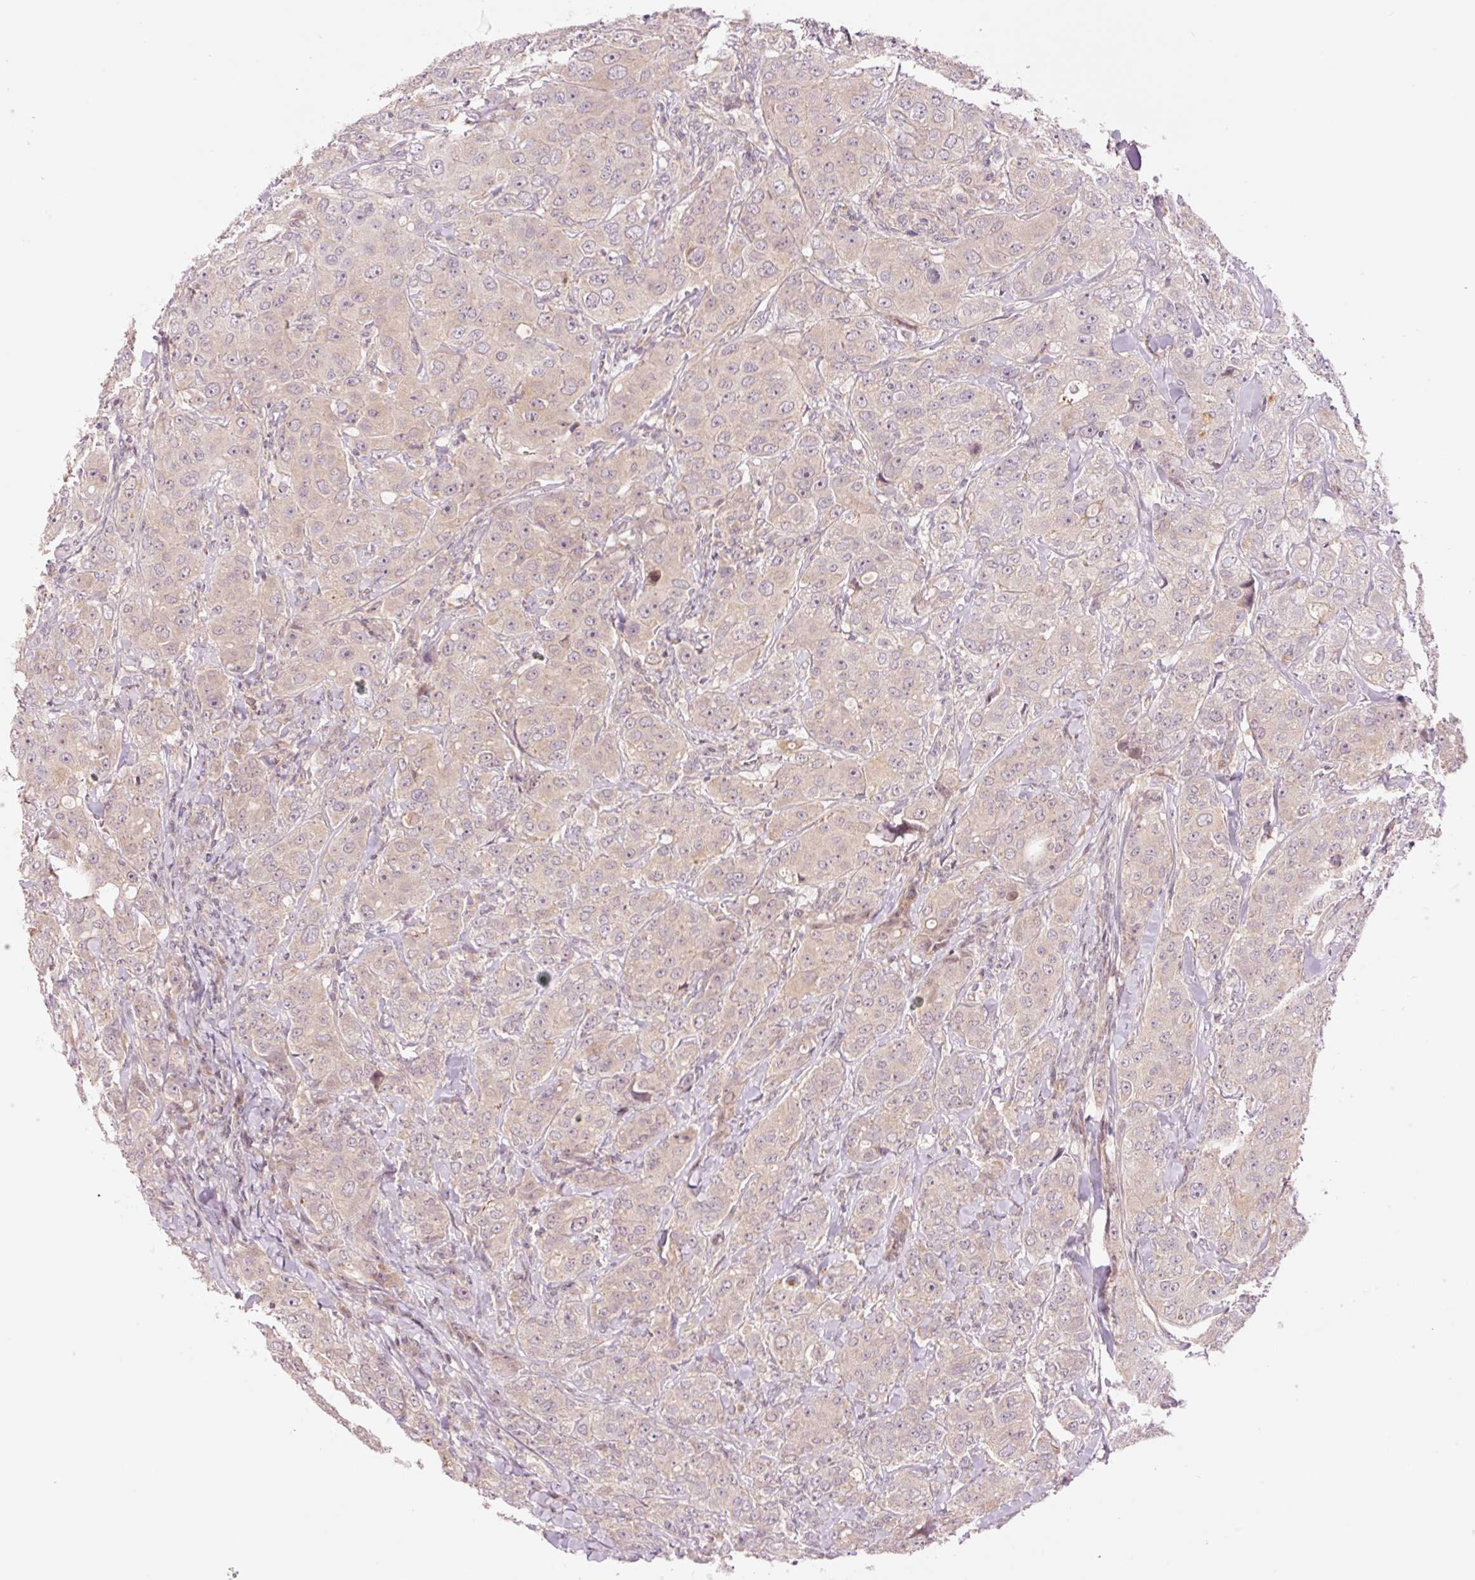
{"staining": {"intensity": "weak", "quantity": "<25%", "location": "cytoplasmic/membranous"}, "tissue": "breast cancer", "cell_type": "Tumor cells", "image_type": "cancer", "snomed": [{"axis": "morphology", "description": "Duct carcinoma"}, {"axis": "topography", "description": "Breast"}], "caption": "Immunohistochemical staining of breast invasive ductal carcinoma demonstrates no significant positivity in tumor cells.", "gene": "SLC29A3", "patient": {"sex": "female", "age": 43}}